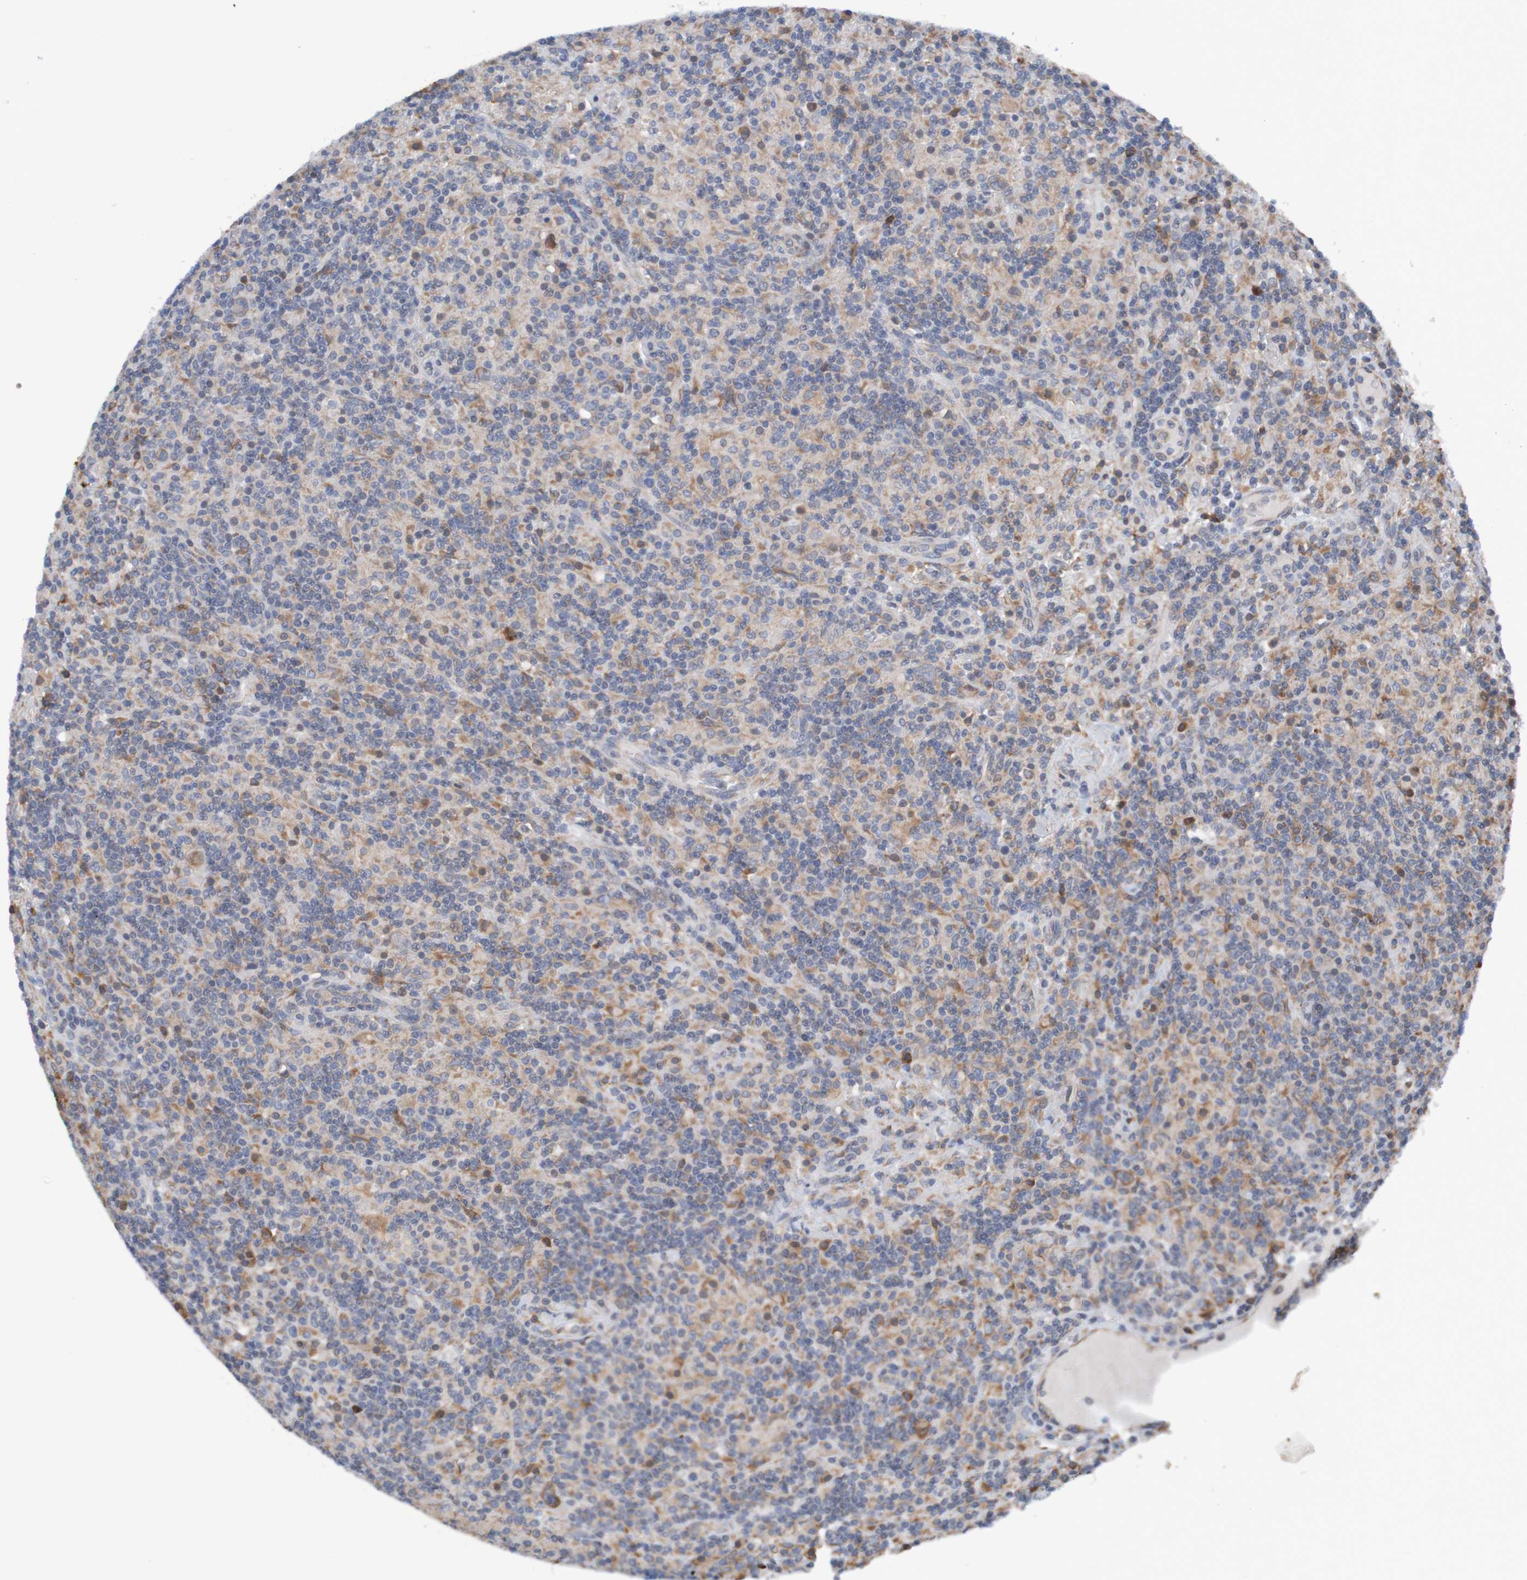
{"staining": {"intensity": "weak", "quantity": ">75%", "location": "cytoplasmic/membranous"}, "tissue": "lymphoma", "cell_type": "Tumor cells", "image_type": "cancer", "snomed": [{"axis": "morphology", "description": "Hodgkin's disease, NOS"}, {"axis": "topography", "description": "Lymph node"}], "caption": "Hodgkin's disease stained for a protein reveals weak cytoplasmic/membranous positivity in tumor cells. The staining is performed using DAB (3,3'-diaminobenzidine) brown chromogen to label protein expression. The nuclei are counter-stained blue using hematoxylin.", "gene": "CLDN18", "patient": {"sex": "male", "age": 70}}